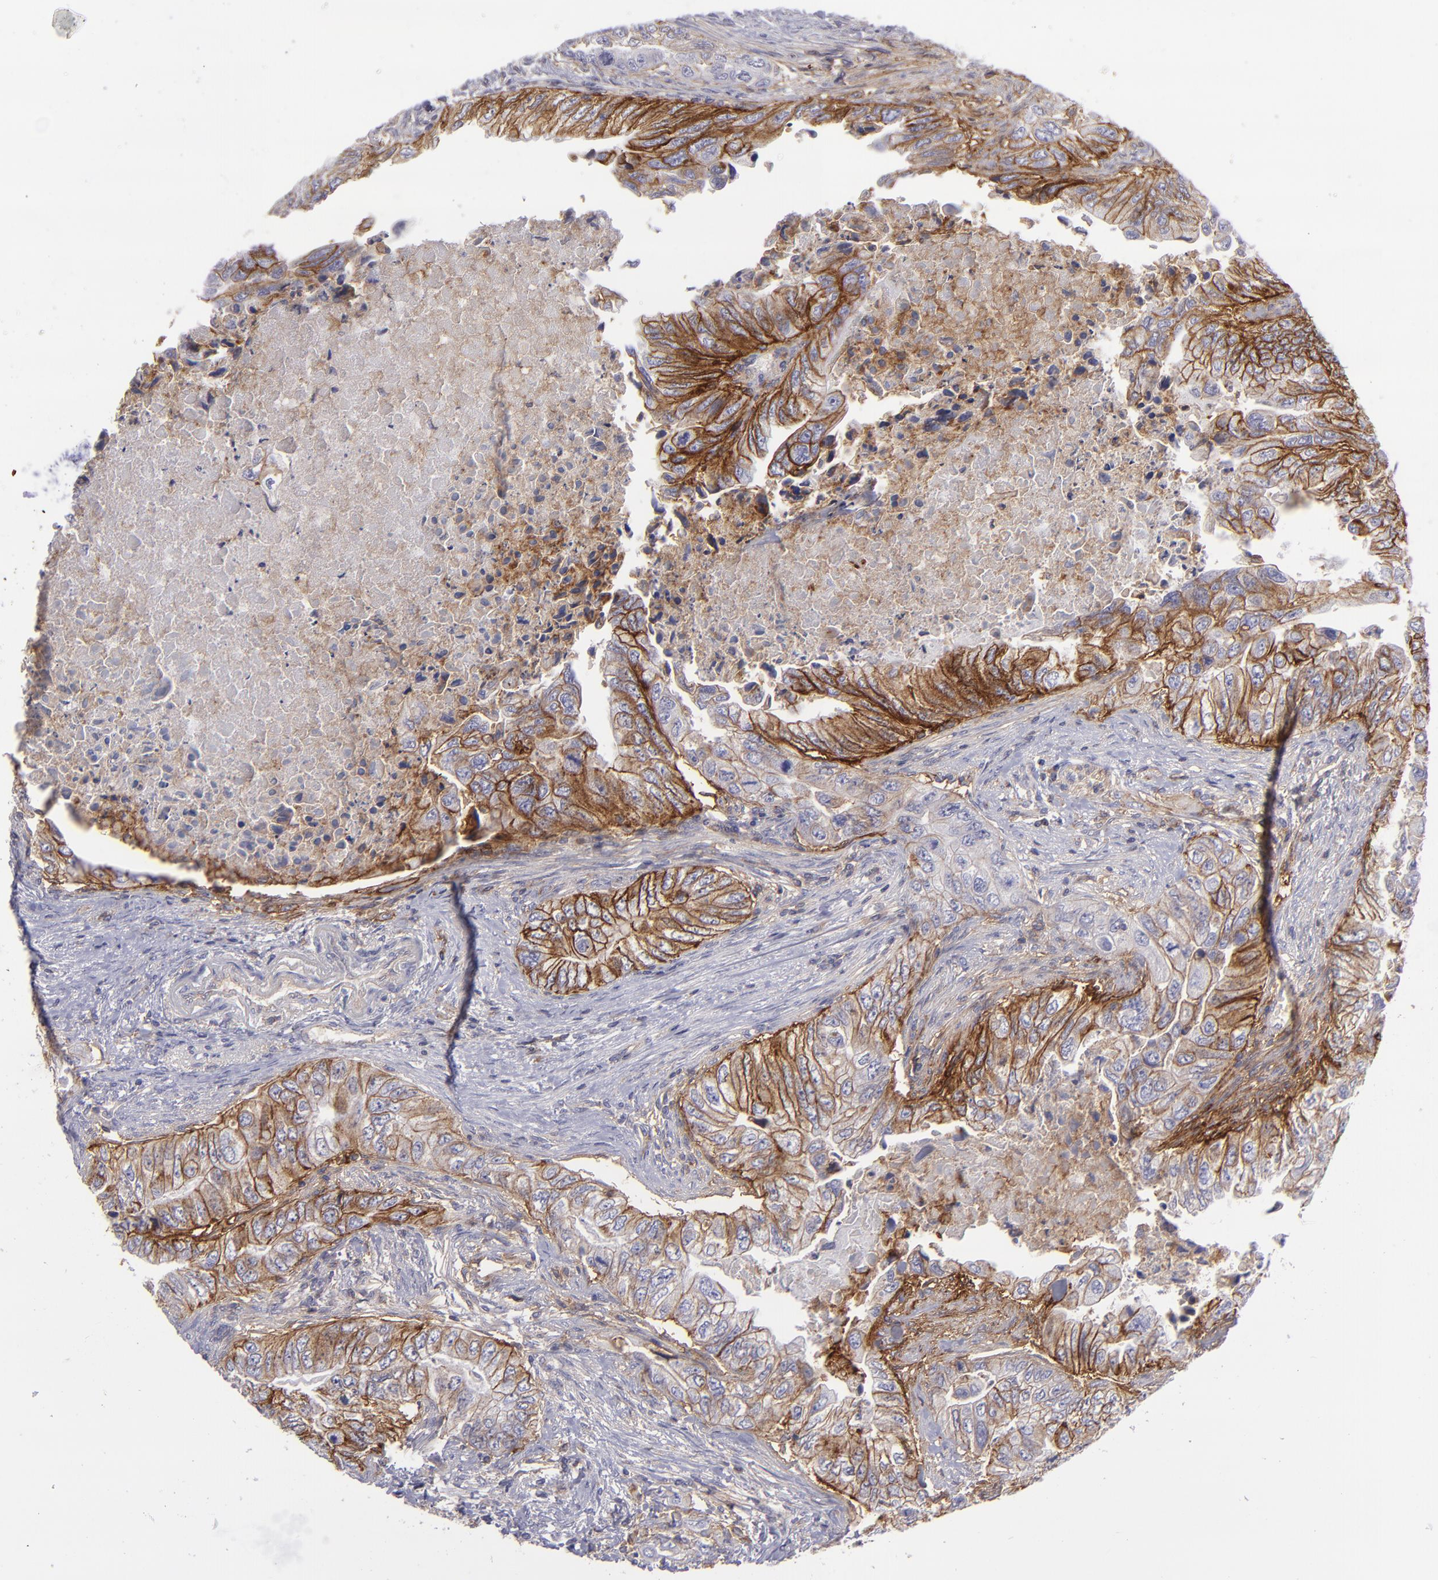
{"staining": {"intensity": "strong", "quantity": "25%-75%", "location": "cytoplasmic/membranous"}, "tissue": "colorectal cancer", "cell_type": "Tumor cells", "image_type": "cancer", "snomed": [{"axis": "morphology", "description": "Adenocarcinoma, NOS"}, {"axis": "topography", "description": "Colon"}], "caption": "Immunohistochemical staining of human colorectal cancer shows high levels of strong cytoplasmic/membranous expression in approximately 25%-75% of tumor cells.", "gene": "BSG", "patient": {"sex": "female", "age": 11}}